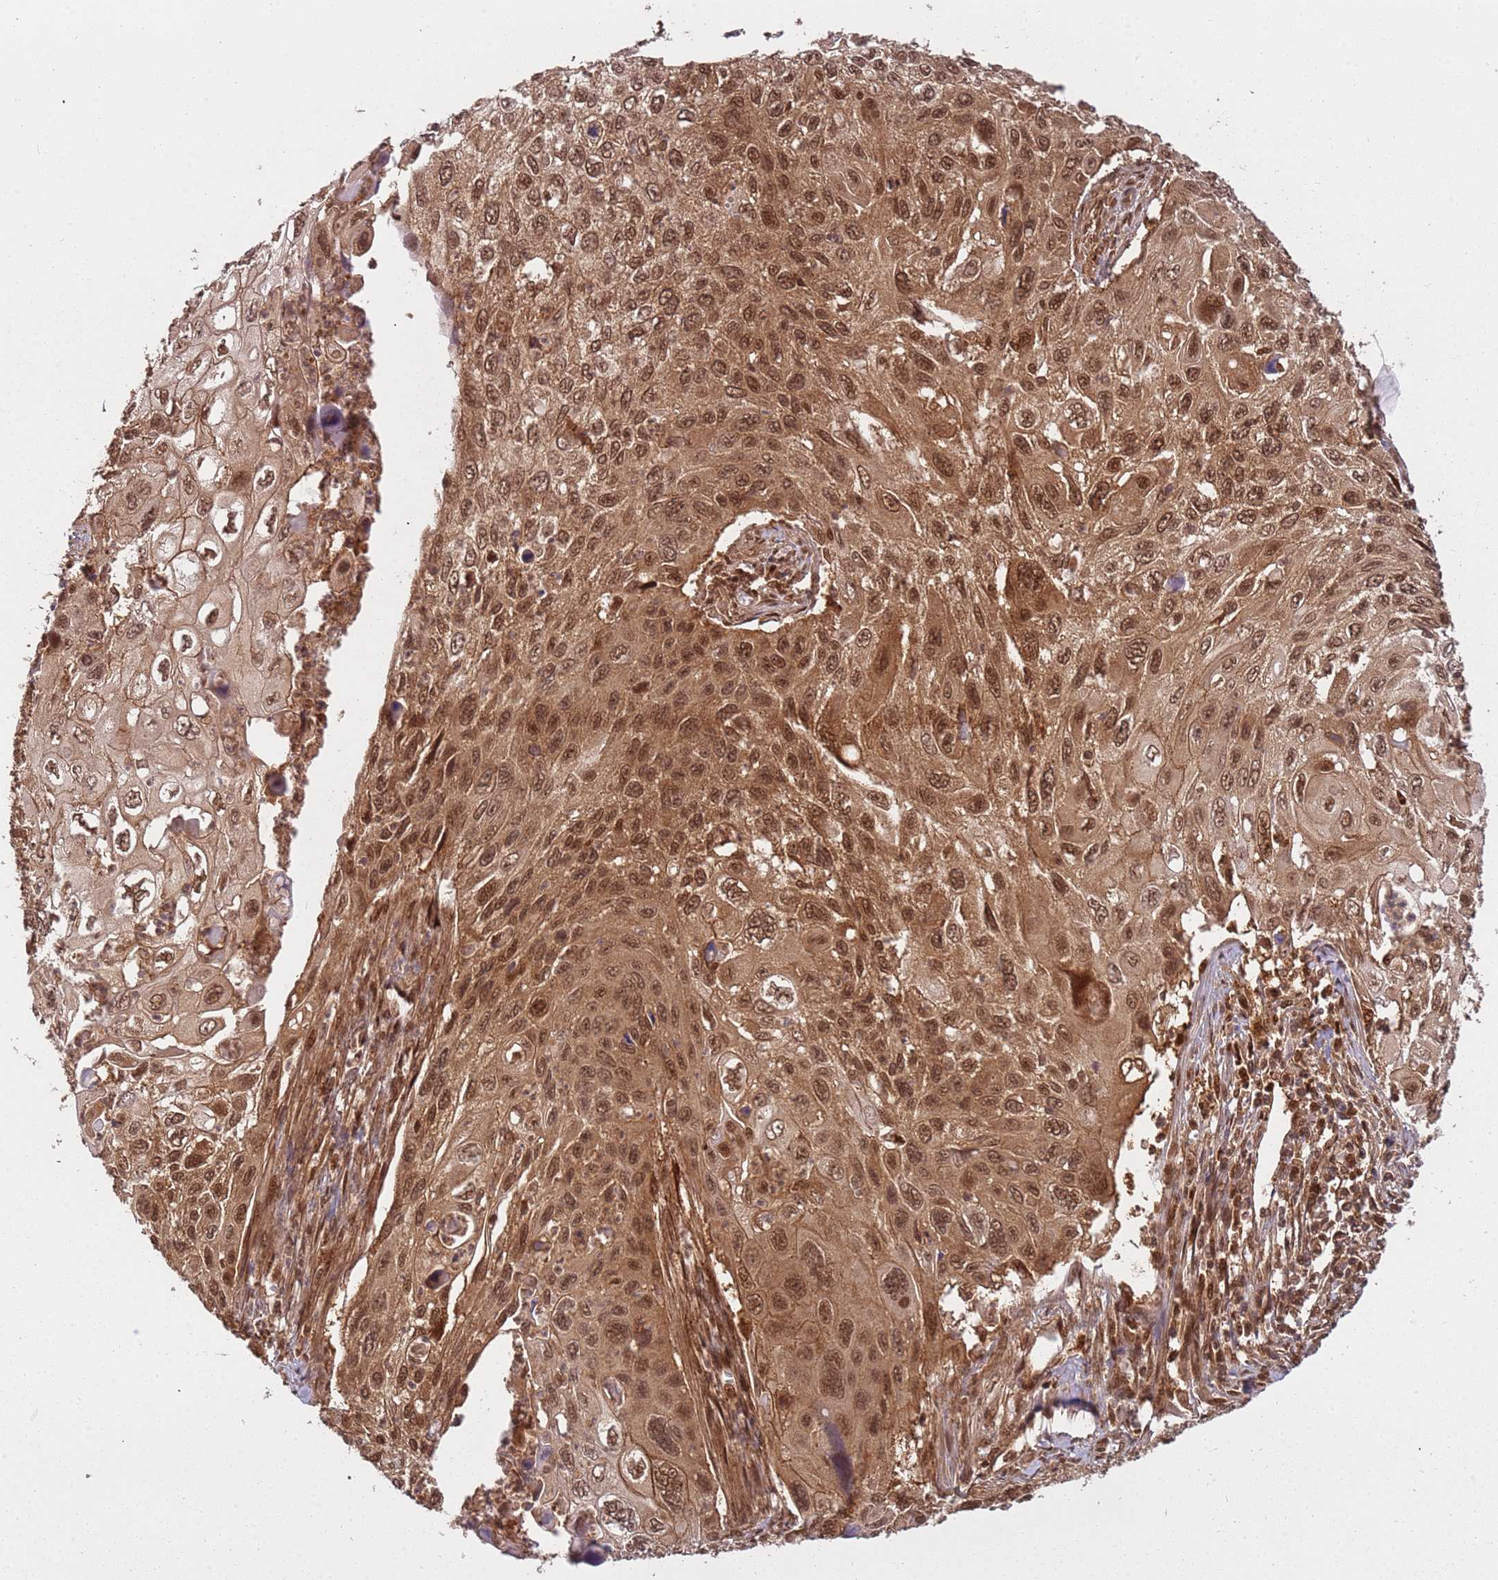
{"staining": {"intensity": "moderate", "quantity": ">75%", "location": "cytoplasmic/membranous,nuclear"}, "tissue": "cervical cancer", "cell_type": "Tumor cells", "image_type": "cancer", "snomed": [{"axis": "morphology", "description": "Squamous cell carcinoma, NOS"}, {"axis": "topography", "description": "Cervix"}], "caption": "Cervical squamous cell carcinoma was stained to show a protein in brown. There is medium levels of moderate cytoplasmic/membranous and nuclear positivity in about >75% of tumor cells. The staining is performed using DAB brown chromogen to label protein expression. The nuclei are counter-stained blue using hematoxylin.", "gene": "PGLS", "patient": {"sex": "female", "age": 70}}